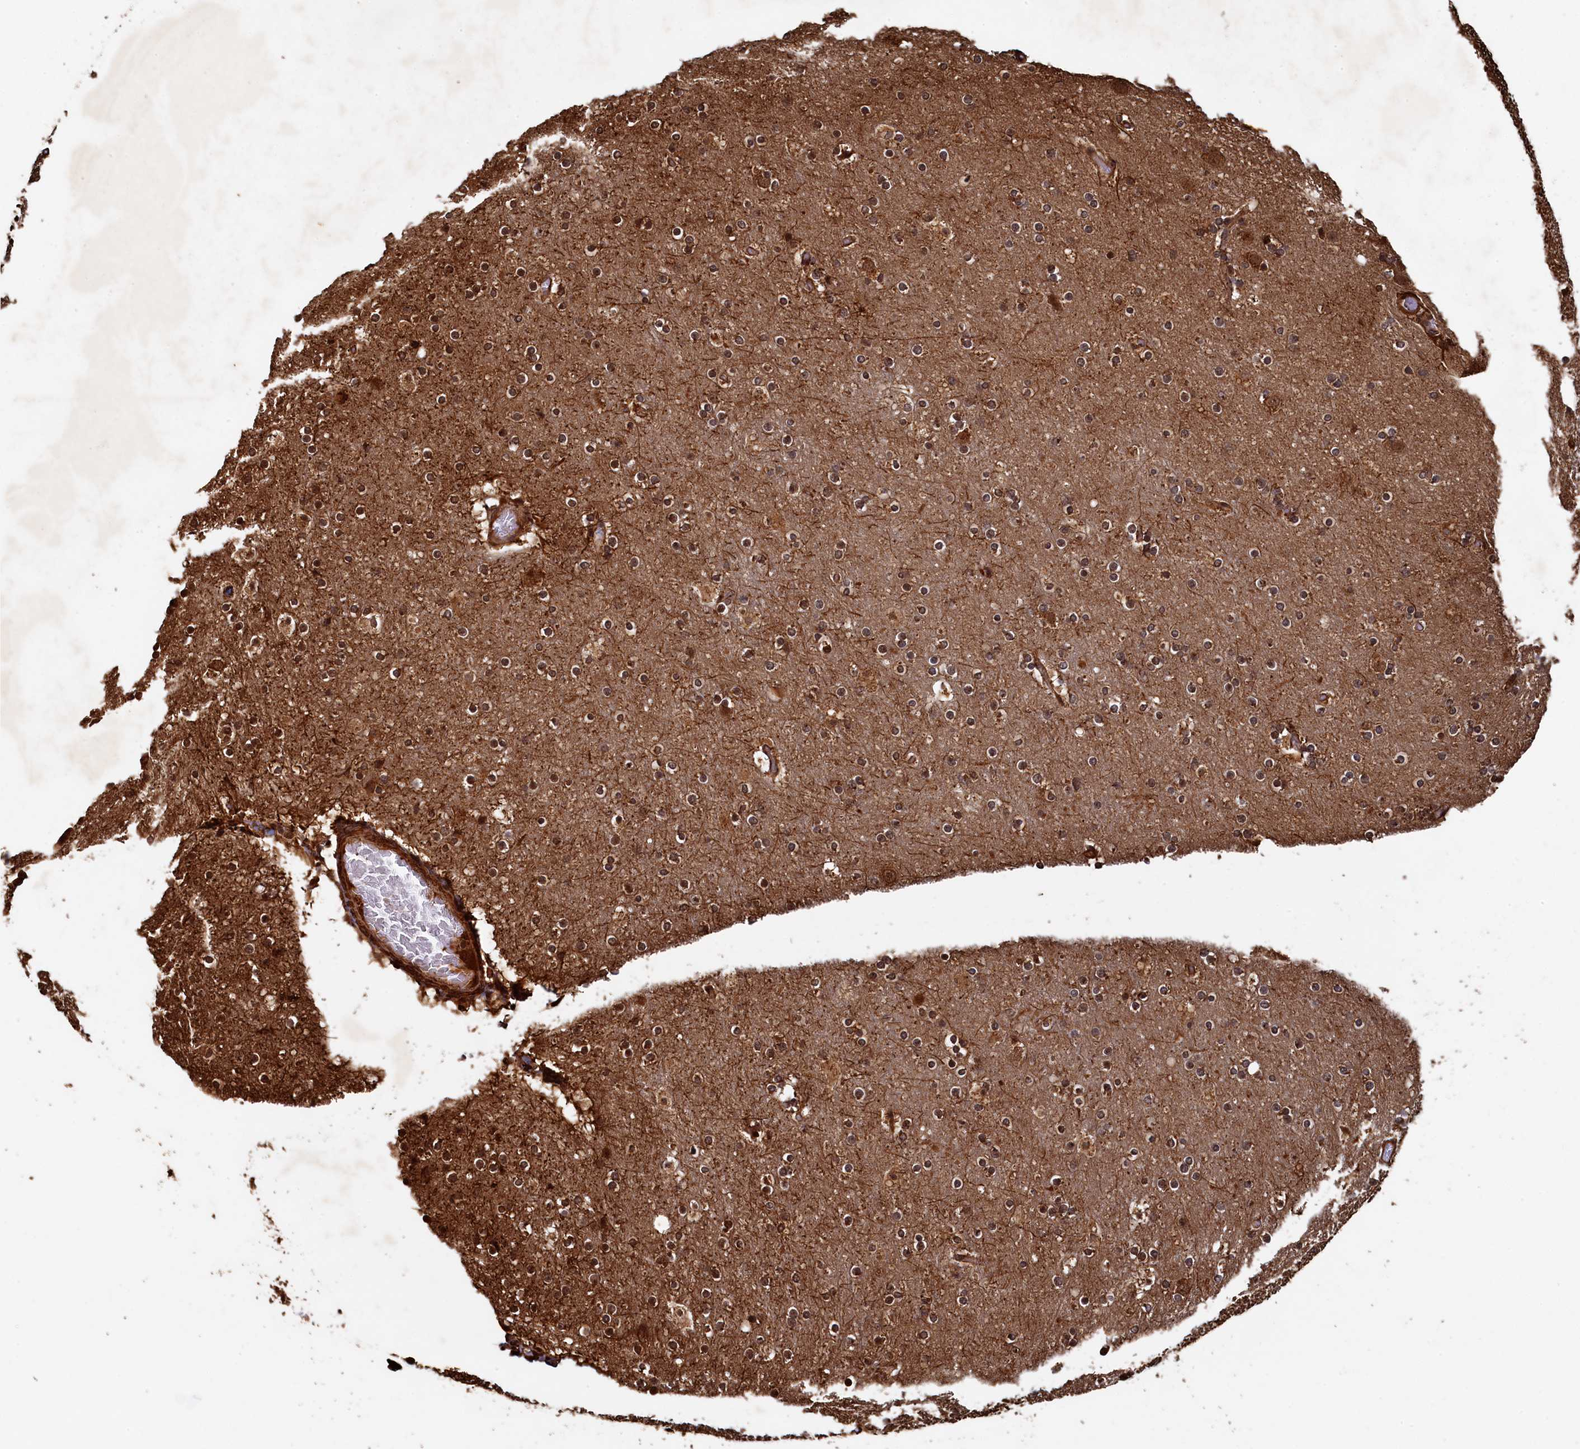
{"staining": {"intensity": "strong", "quantity": ">75%", "location": "cytoplasmic/membranous"}, "tissue": "cerebral cortex", "cell_type": "Endothelial cells", "image_type": "normal", "snomed": [{"axis": "morphology", "description": "Normal tissue, NOS"}, {"axis": "topography", "description": "Cerebral cortex"}], "caption": "Normal cerebral cortex was stained to show a protein in brown. There is high levels of strong cytoplasmic/membranous positivity in approximately >75% of endothelial cells.", "gene": "PIGN", "patient": {"sex": "male", "age": 57}}